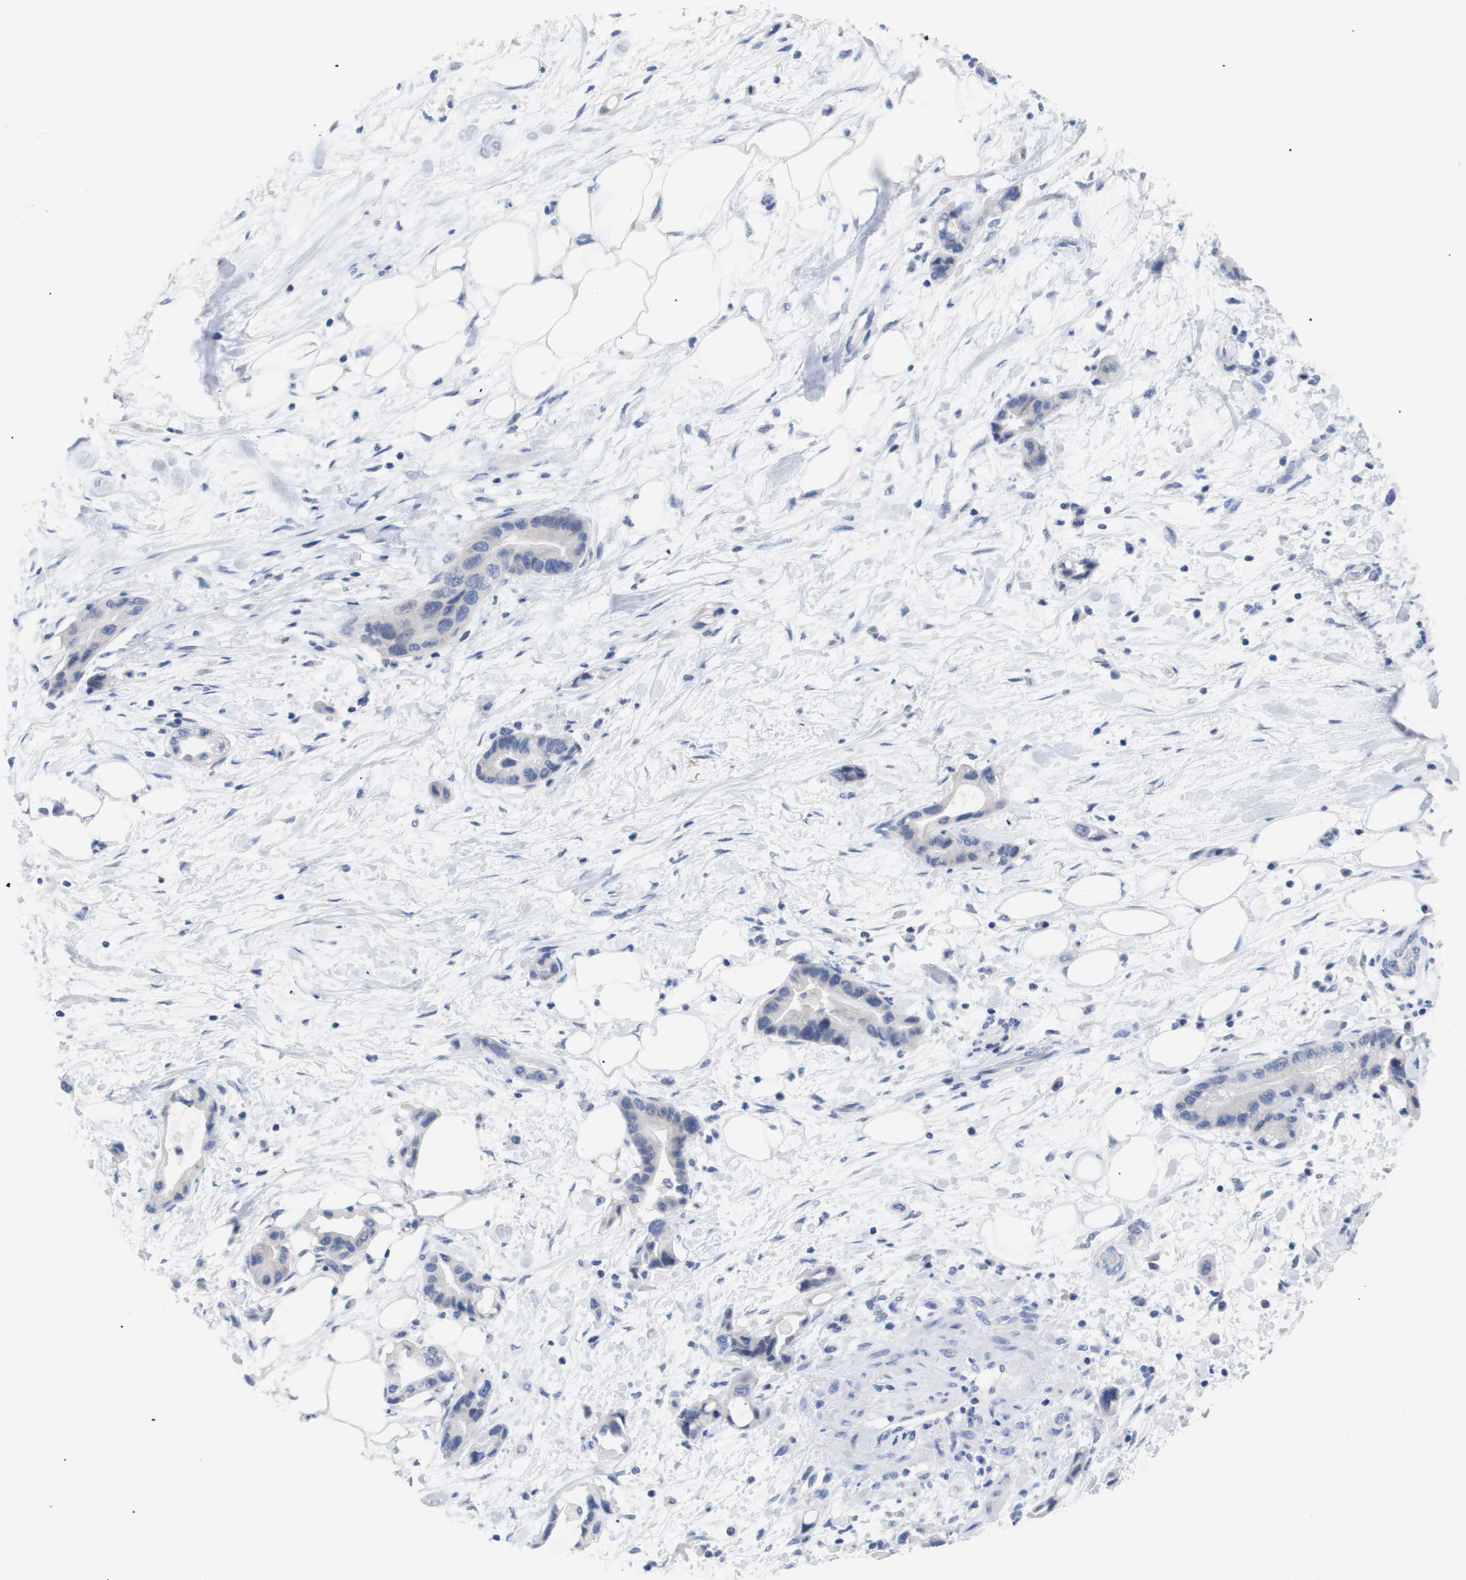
{"staining": {"intensity": "negative", "quantity": "none", "location": "none"}, "tissue": "pancreatic cancer", "cell_type": "Tumor cells", "image_type": "cancer", "snomed": [{"axis": "morphology", "description": "Adenocarcinoma, NOS"}, {"axis": "topography", "description": "Pancreas"}], "caption": "This is an immunohistochemistry photomicrograph of human pancreatic adenocarcinoma. There is no expression in tumor cells.", "gene": "CAV3", "patient": {"sex": "female", "age": 57}}